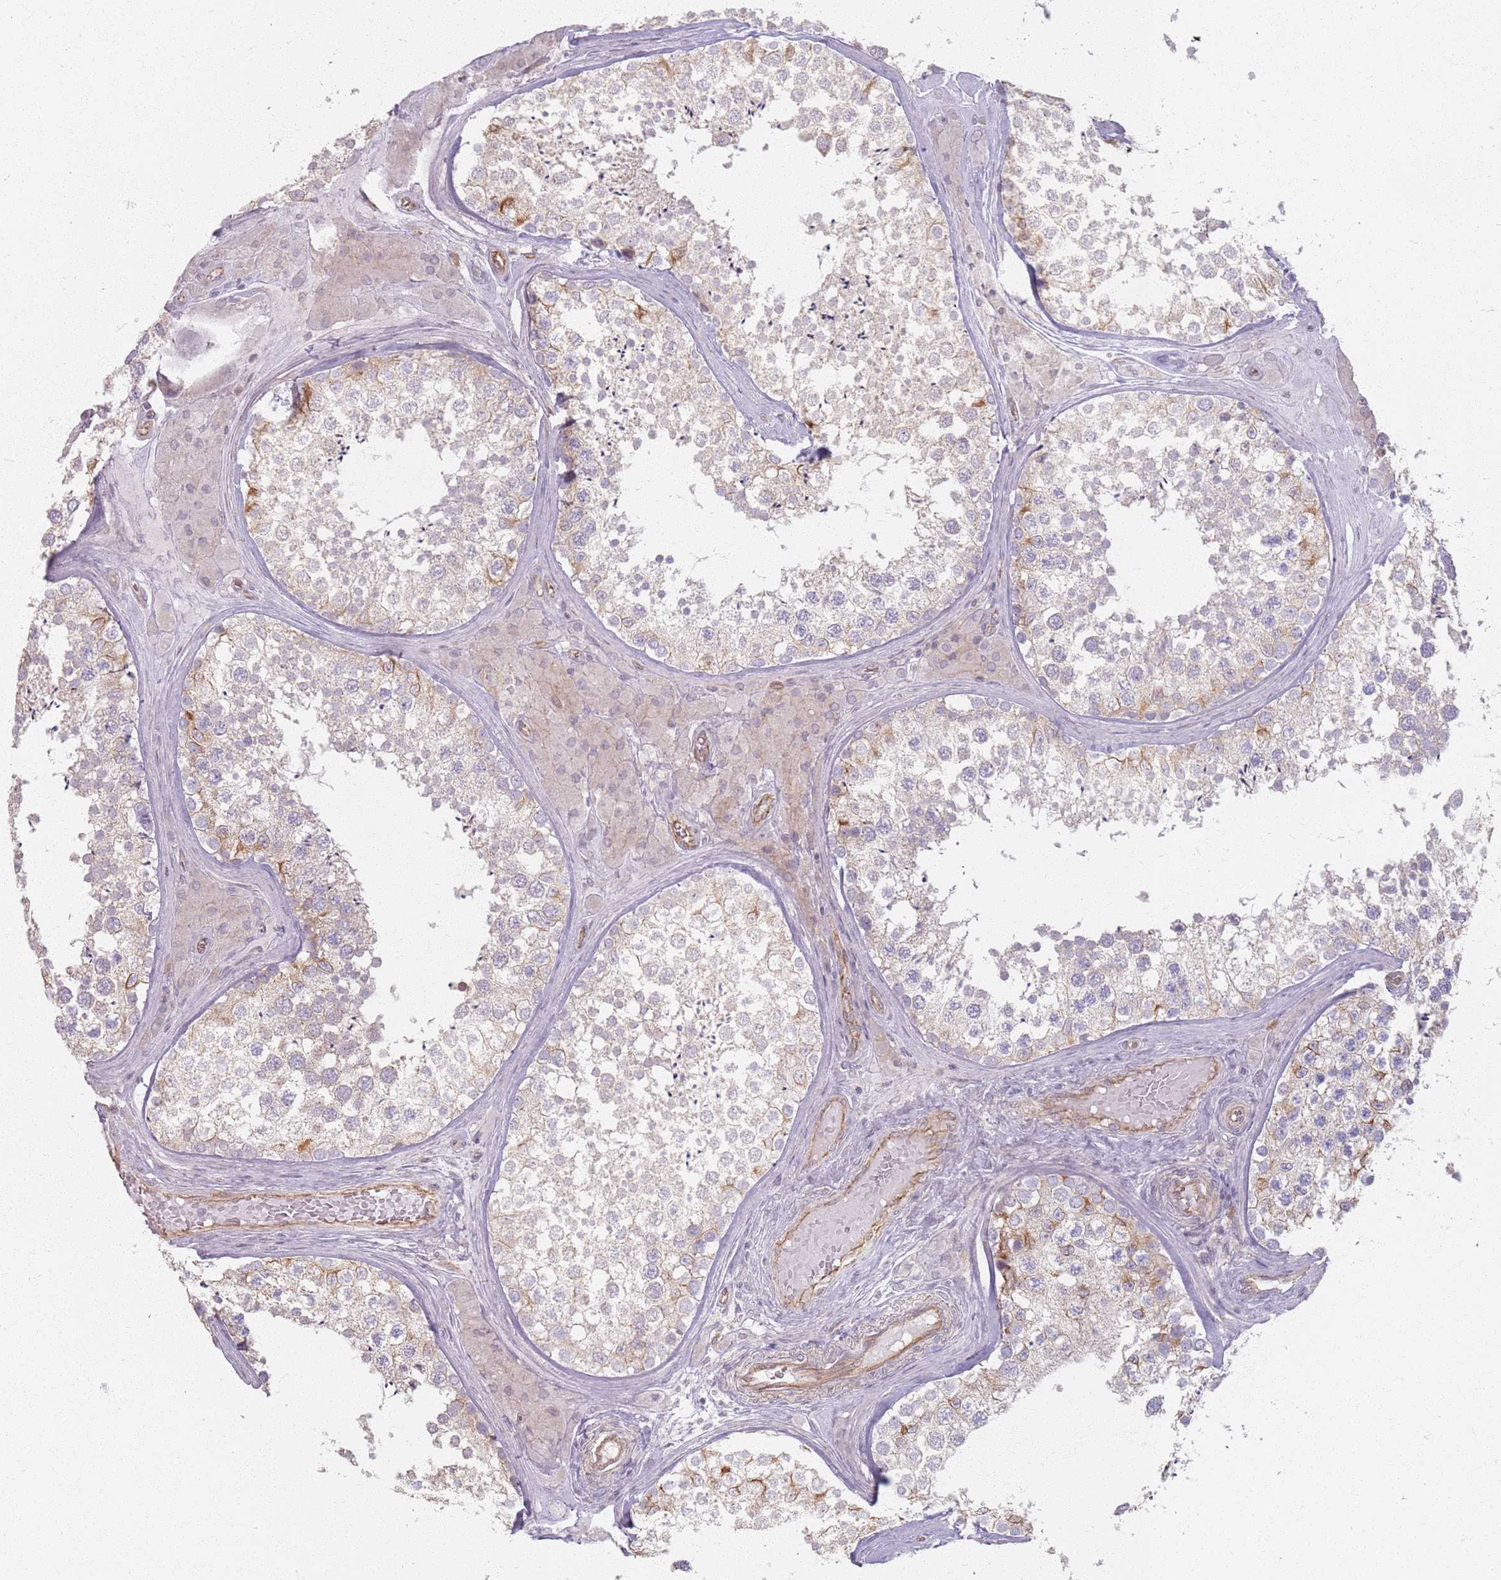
{"staining": {"intensity": "weak", "quantity": "25%-75%", "location": "cytoplasmic/membranous"}, "tissue": "testis", "cell_type": "Cells in seminiferous ducts", "image_type": "normal", "snomed": [{"axis": "morphology", "description": "Normal tissue, NOS"}, {"axis": "topography", "description": "Testis"}], "caption": "Weak cytoplasmic/membranous staining is present in approximately 25%-75% of cells in seminiferous ducts in benign testis. The staining is performed using DAB (3,3'-diaminobenzidine) brown chromogen to label protein expression. The nuclei are counter-stained blue using hematoxylin.", "gene": "KCNA5", "patient": {"sex": "male", "age": 46}}